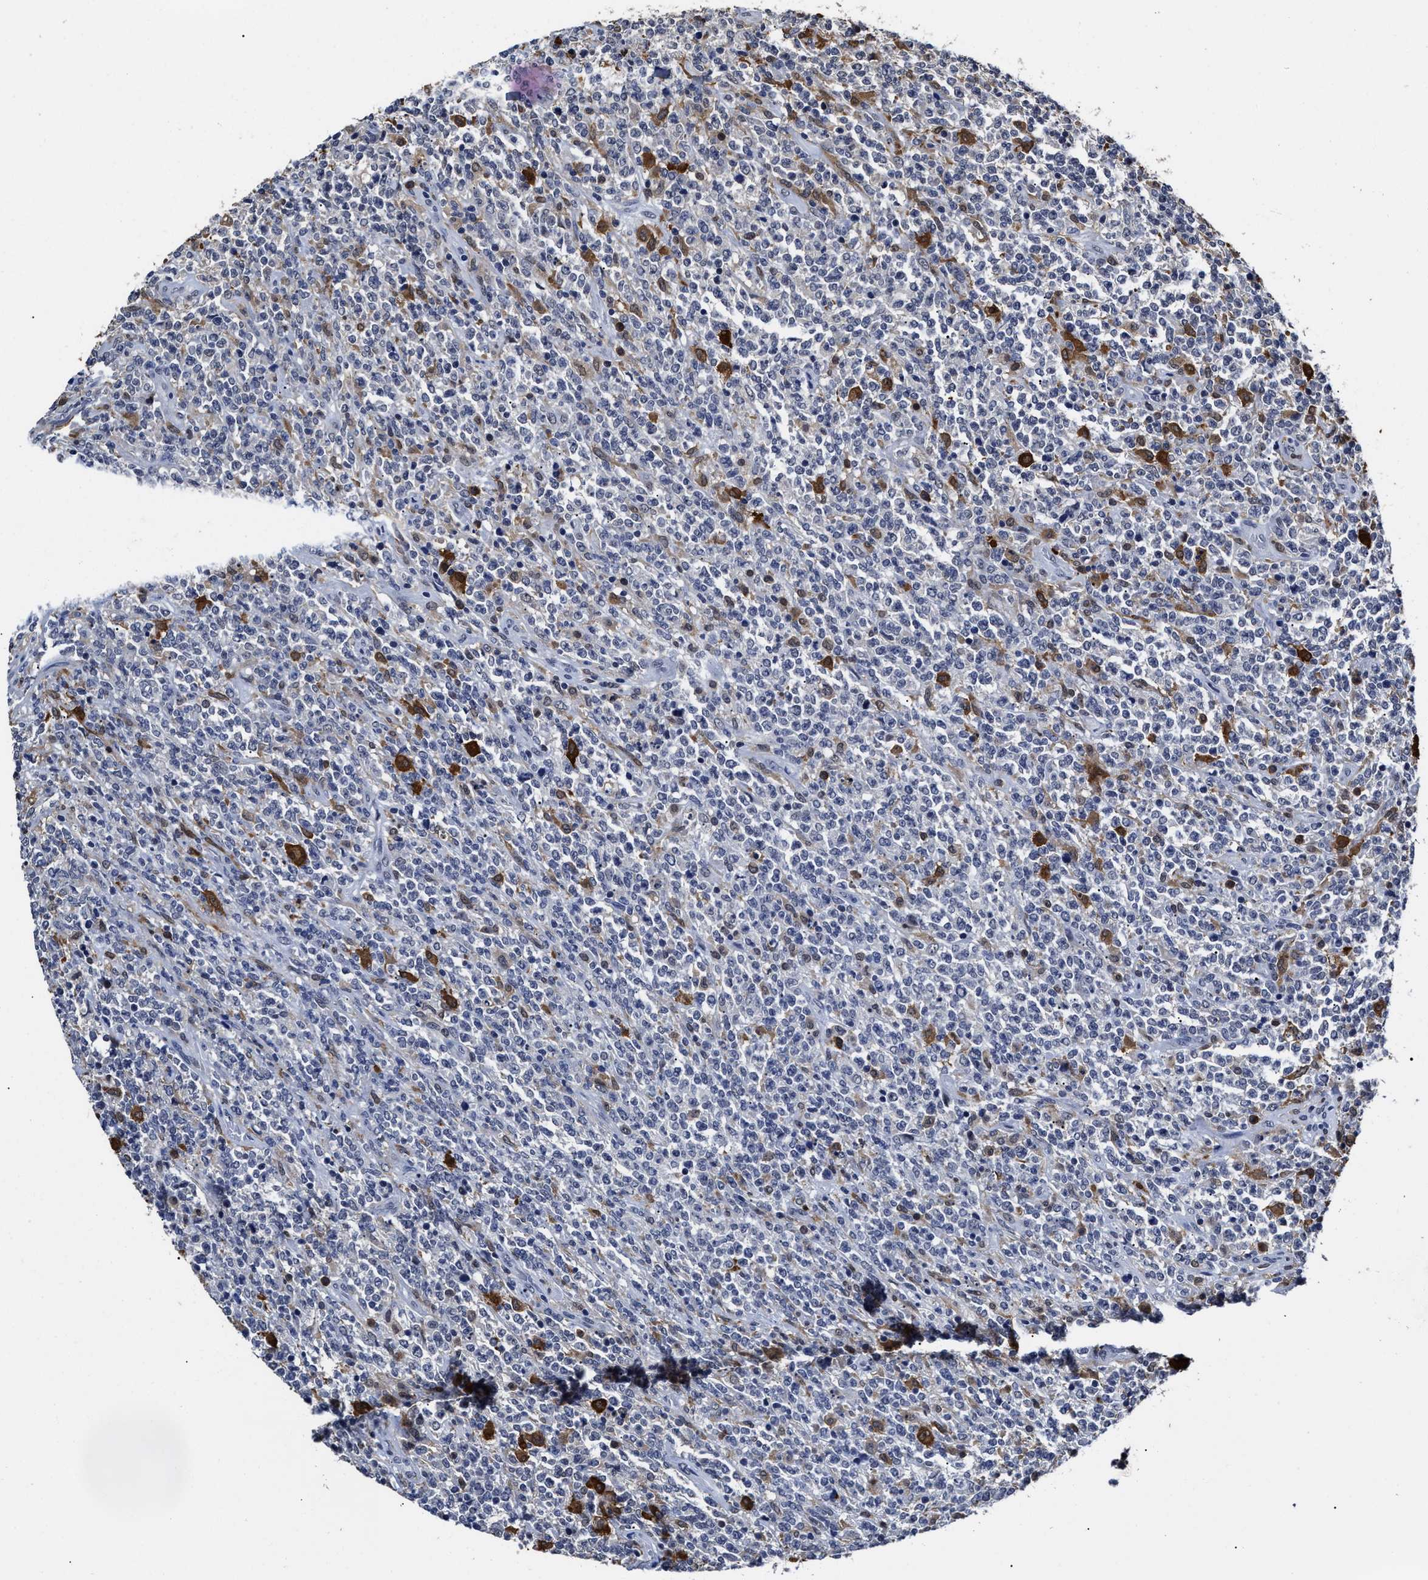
{"staining": {"intensity": "moderate", "quantity": "<25%", "location": "cytoplasmic/membranous"}, "tissue": "lymphoma", "cell_type": "Tumor cells", "image_type": "cancer", "snomed": [{"axis": "morphology", "description": "Malignant lymphoma, non-Hodgkin's type, High grade"}, {"axis": "topography", "description": "Soft tissue"}], "caption": "Malignant lymphoma, non-Hodgkin's type (high-grade) stained with DAB immunohistochemistry reveals low levels of moderate cytoplasmic/membranous expression in approximately <25% of tumor cells. (DAB (3,3'-diaminobenzidine) IHC with brightfield microscopy, high magnification).", "gene": "PRPF4B", "patient": {"sex": "male", "age": 18}}